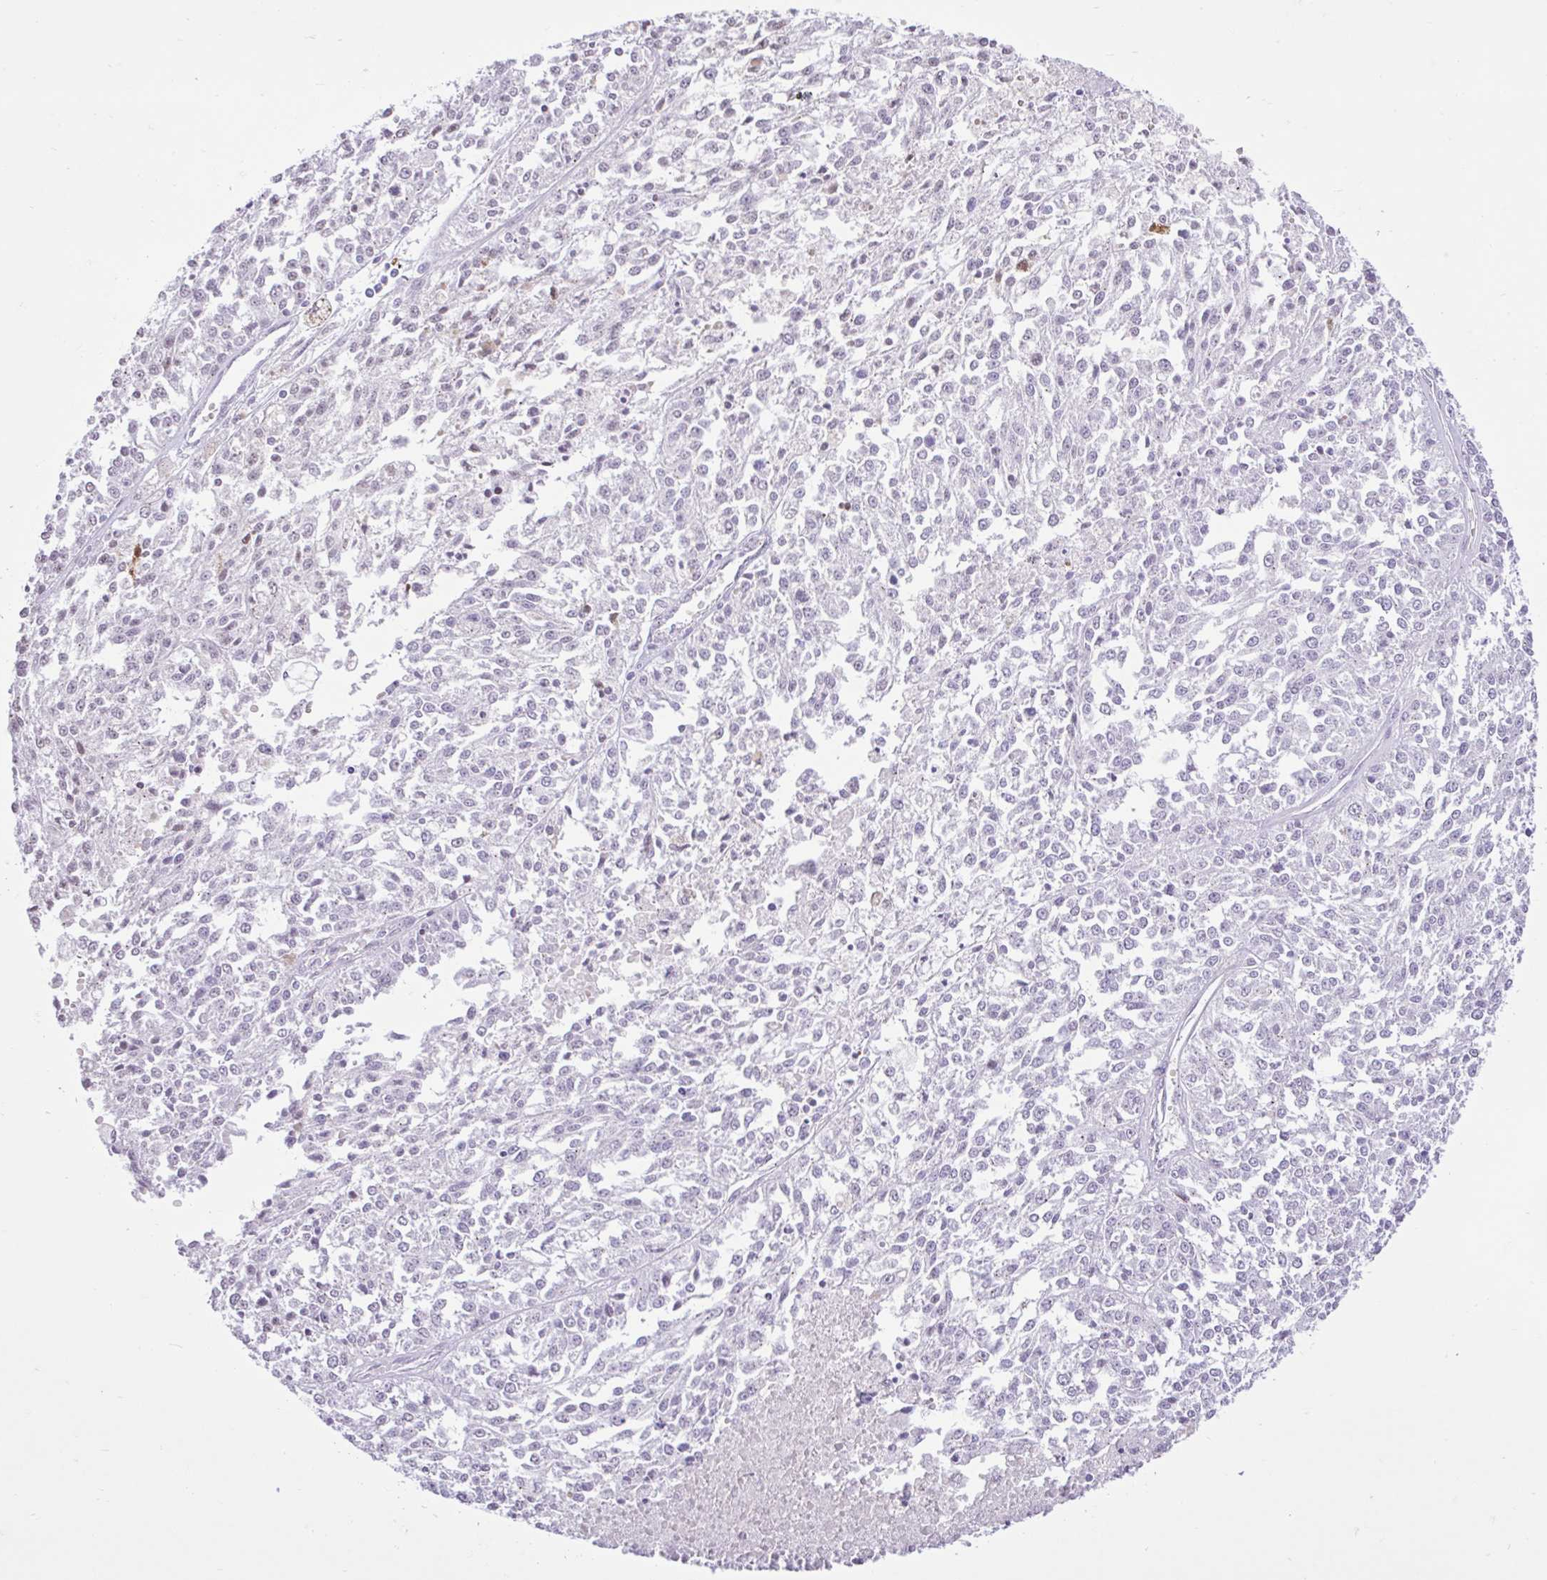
{"staining": {"intensity": "negative", "quantity": "none", "location": "none"}, "tissue": "melanoma", "cell_type": "Tumor cells", "image_type": "cancer", "snomed": [{"axis": "morphology", "description": "Malignant melanoma, NOS"}, {"axis": "topography", "description": "Skin"}], "caption": "Tumor cells are negative for brown protein staining in melanoma. The staining was performed using DAB to visualize the protein expression in brown, while the nuclei were stained in blue with hematoxylin (Magnification: 20x).", "gene": "REEP1", "patient": {"sex": "female", "age": 64}}